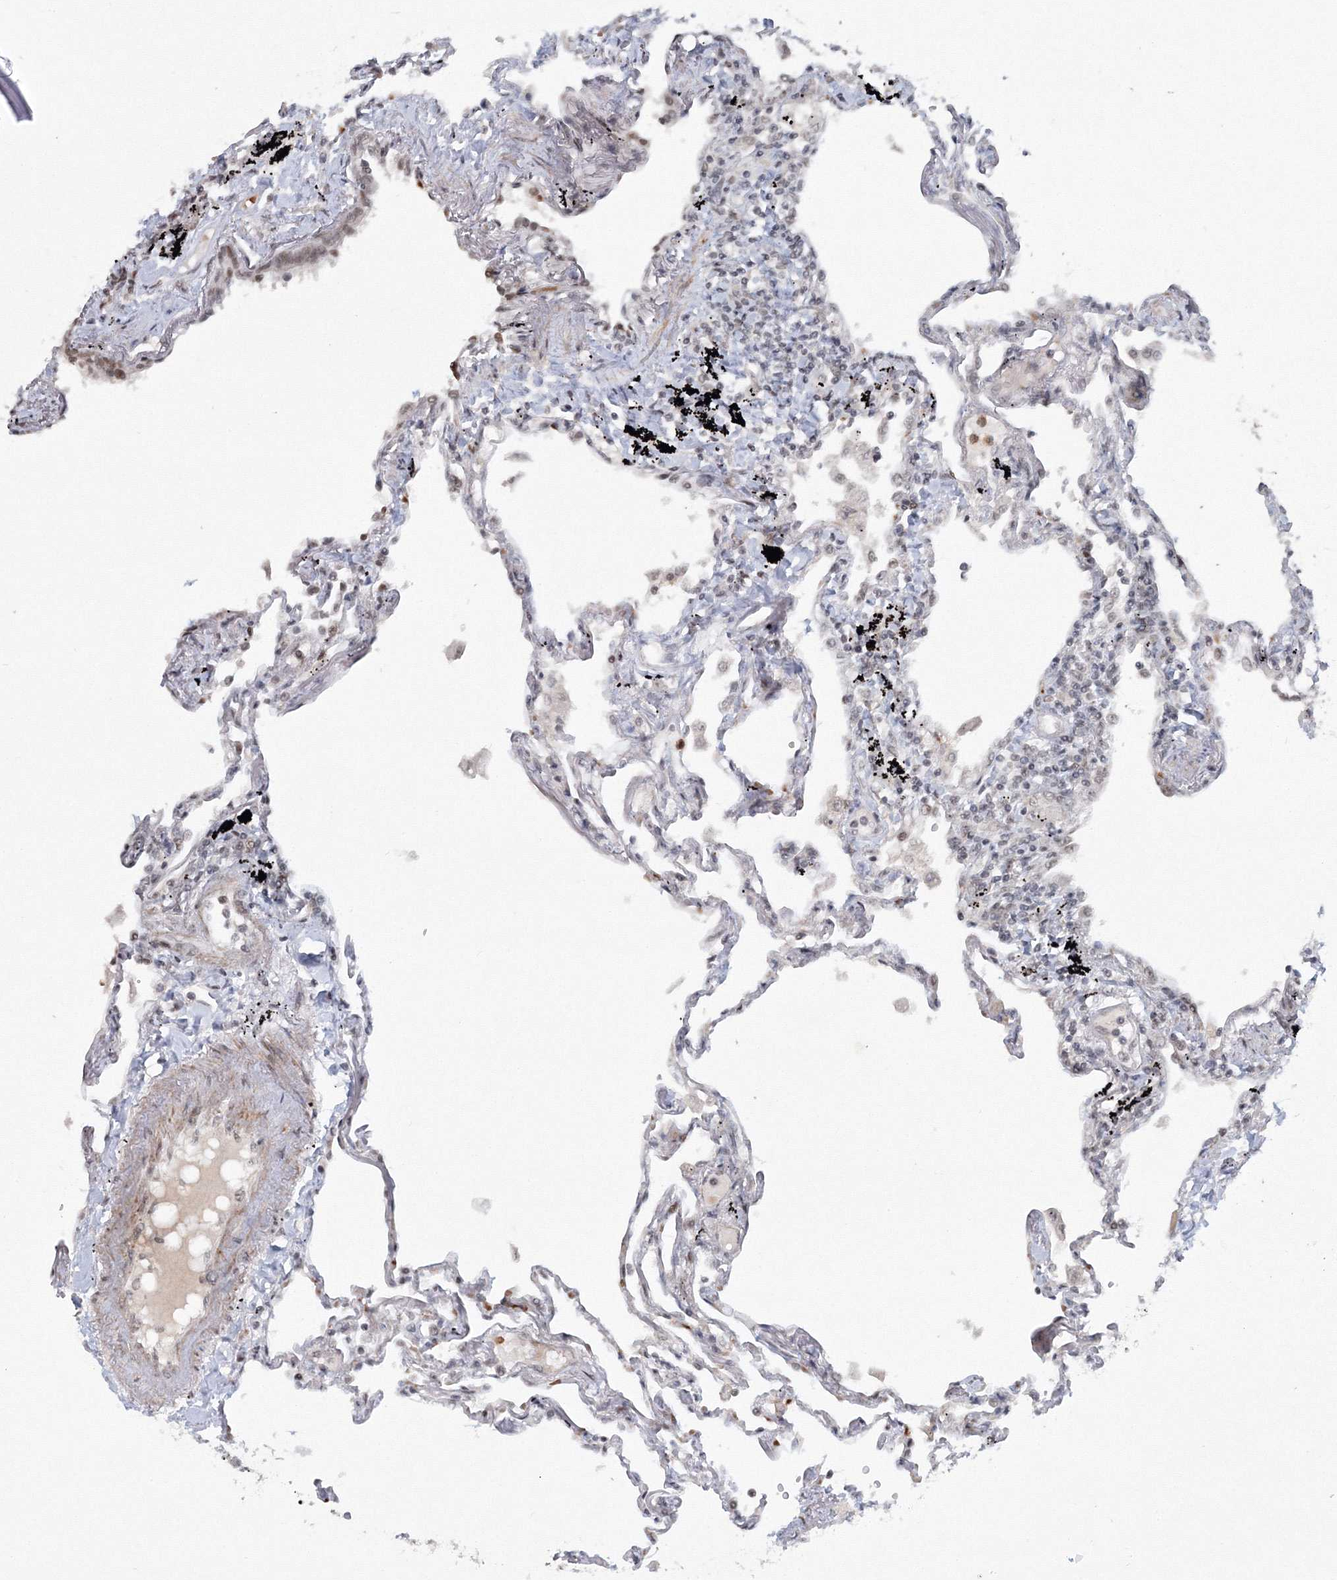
{"staining": {"intensity": "moderate", "quantity": ">75%", "location": "nuclear"}, "tissue": "lung", "cell_type": "Alveolar cells", "image_type": "normal", "snomed": [{"axis": "morphology", "description": "Normal tissue, NOS"}, {"axis": "topography", "description": "Lung"}], "caption": "The image exhibits staining of normal lung, revealing moderate nuclear protein positivity (brown color) within alveolar cells.", "gene": "C3orf33", "patient": {"sex": "female", "age": 67}}